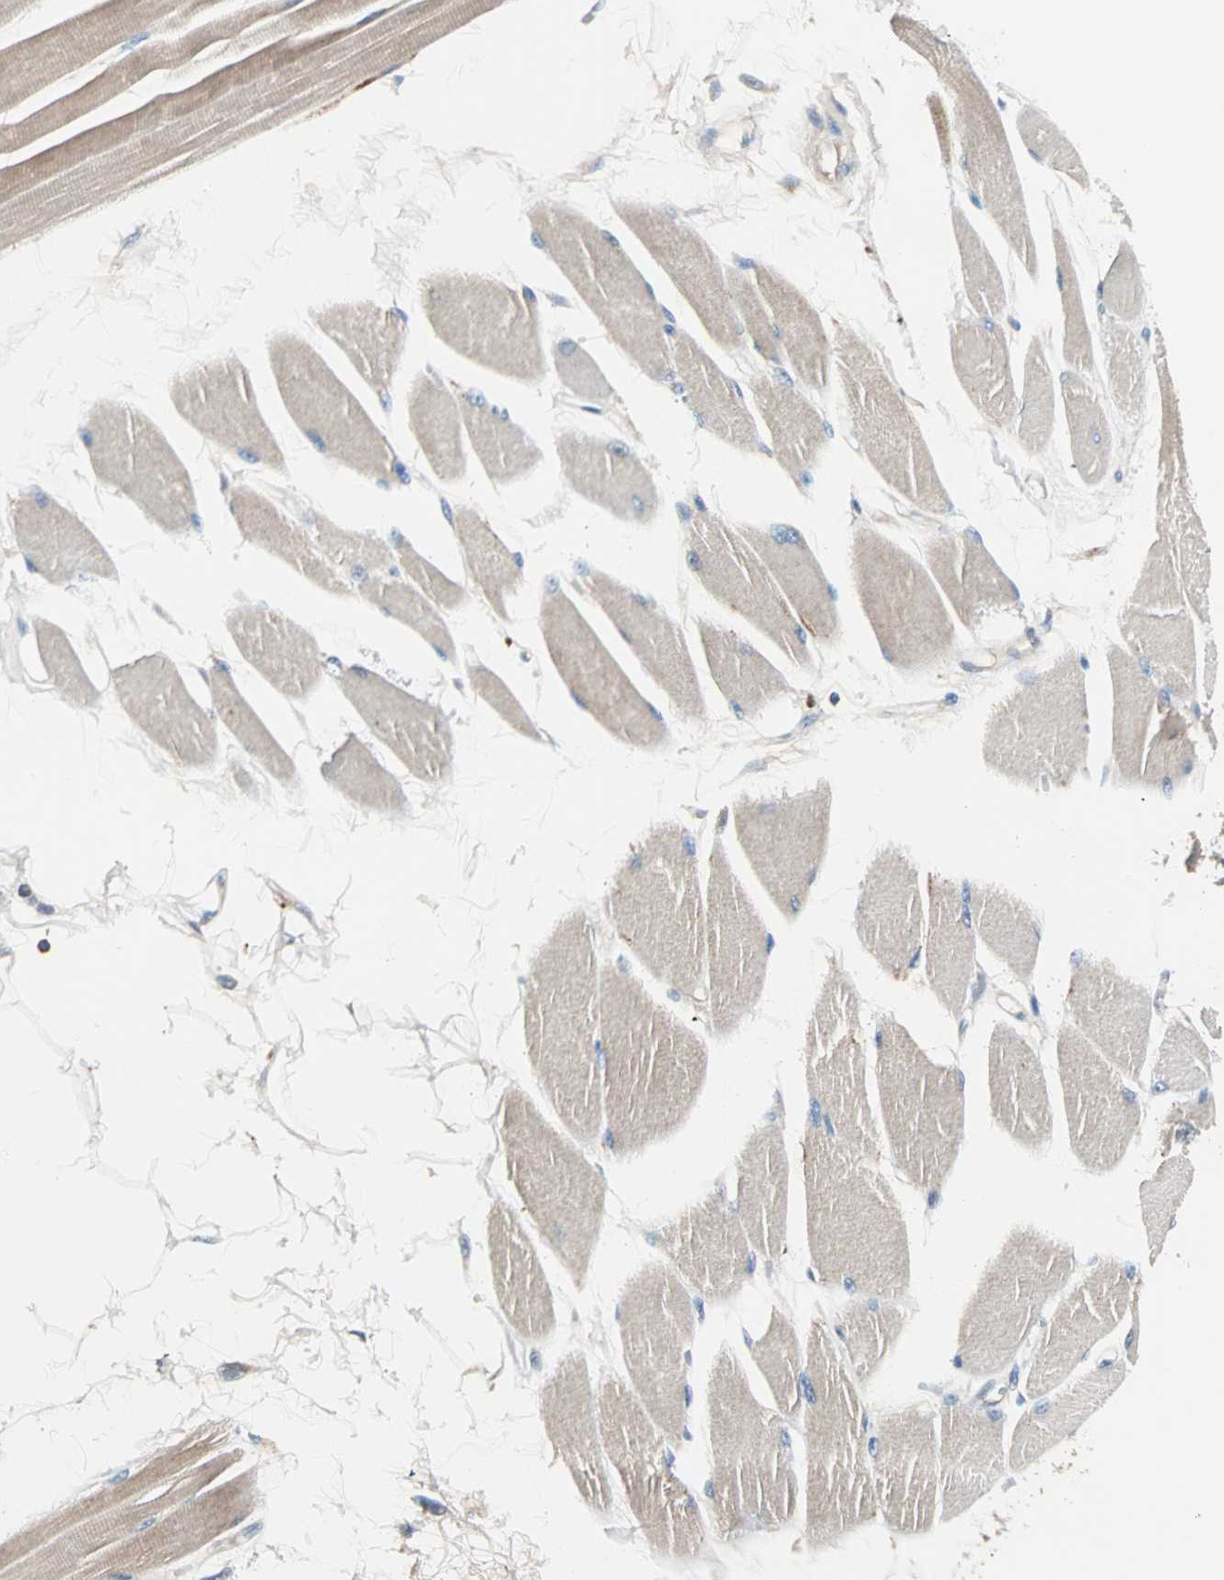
{"staining": {"intensity": "negative", "quantity": "none", "location": "none"}, "tissue": "skeletal muscle", "cell_type": "Myocytes", "image_type": "normal", "snomed": [{"axis": "morphology", "description": "Normal tissue, NOS"}, {"axis": "topography", "description": "Skeletal muscle"}, {"axis": "topography", "description": "Peripheral nerve tissue"}], "caption": "This is an immunohistochemistry (IHC) photomicrograph of benign skeletal muscle. There is no staining in myocytes.", "gene": "CAD", "patient": {"sex": "female", "age": 84}}